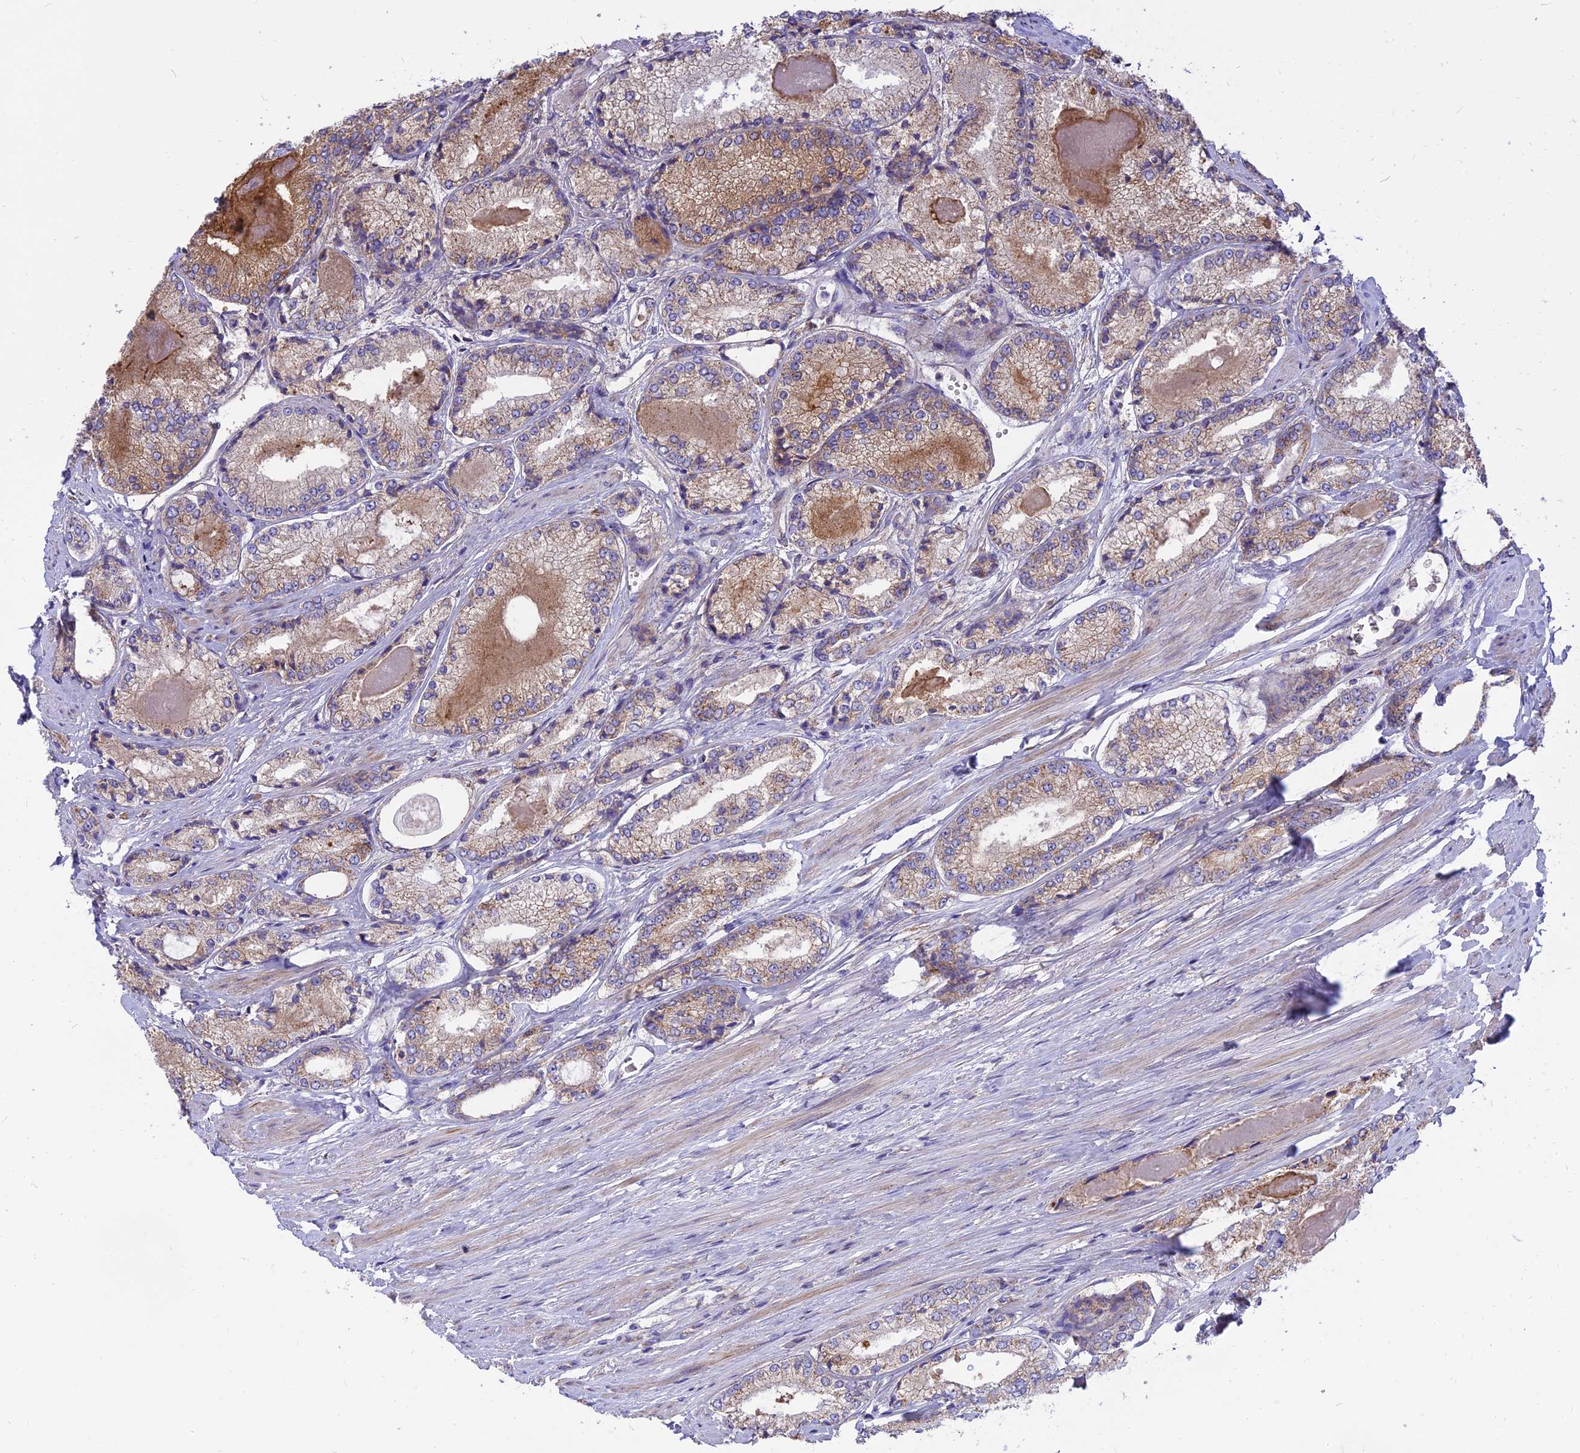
{"staining": {"intensity": "moderate", "quantity": "<25%", "location": "cytoplasmic/membranous"}, "tissue": "prostate cancer", "cell_type": "Tumor cells", "image_type": "cancer", "snomed": [{"axis": "morphology", "description": "Adenocarcinoma, Low grade"}, {"axis": "topography", "description": "Prostate"}], "caption": "This histopathology image exhibits immunohistochemistry staining of human prostate cancer (adenocarcinoma (low-grade)), with low moderate cytoplasmic/membranous staining in approximately <25% of tumor cells.", "gene": "CENPV", "patient": {"sex": "male", "age": 68}}